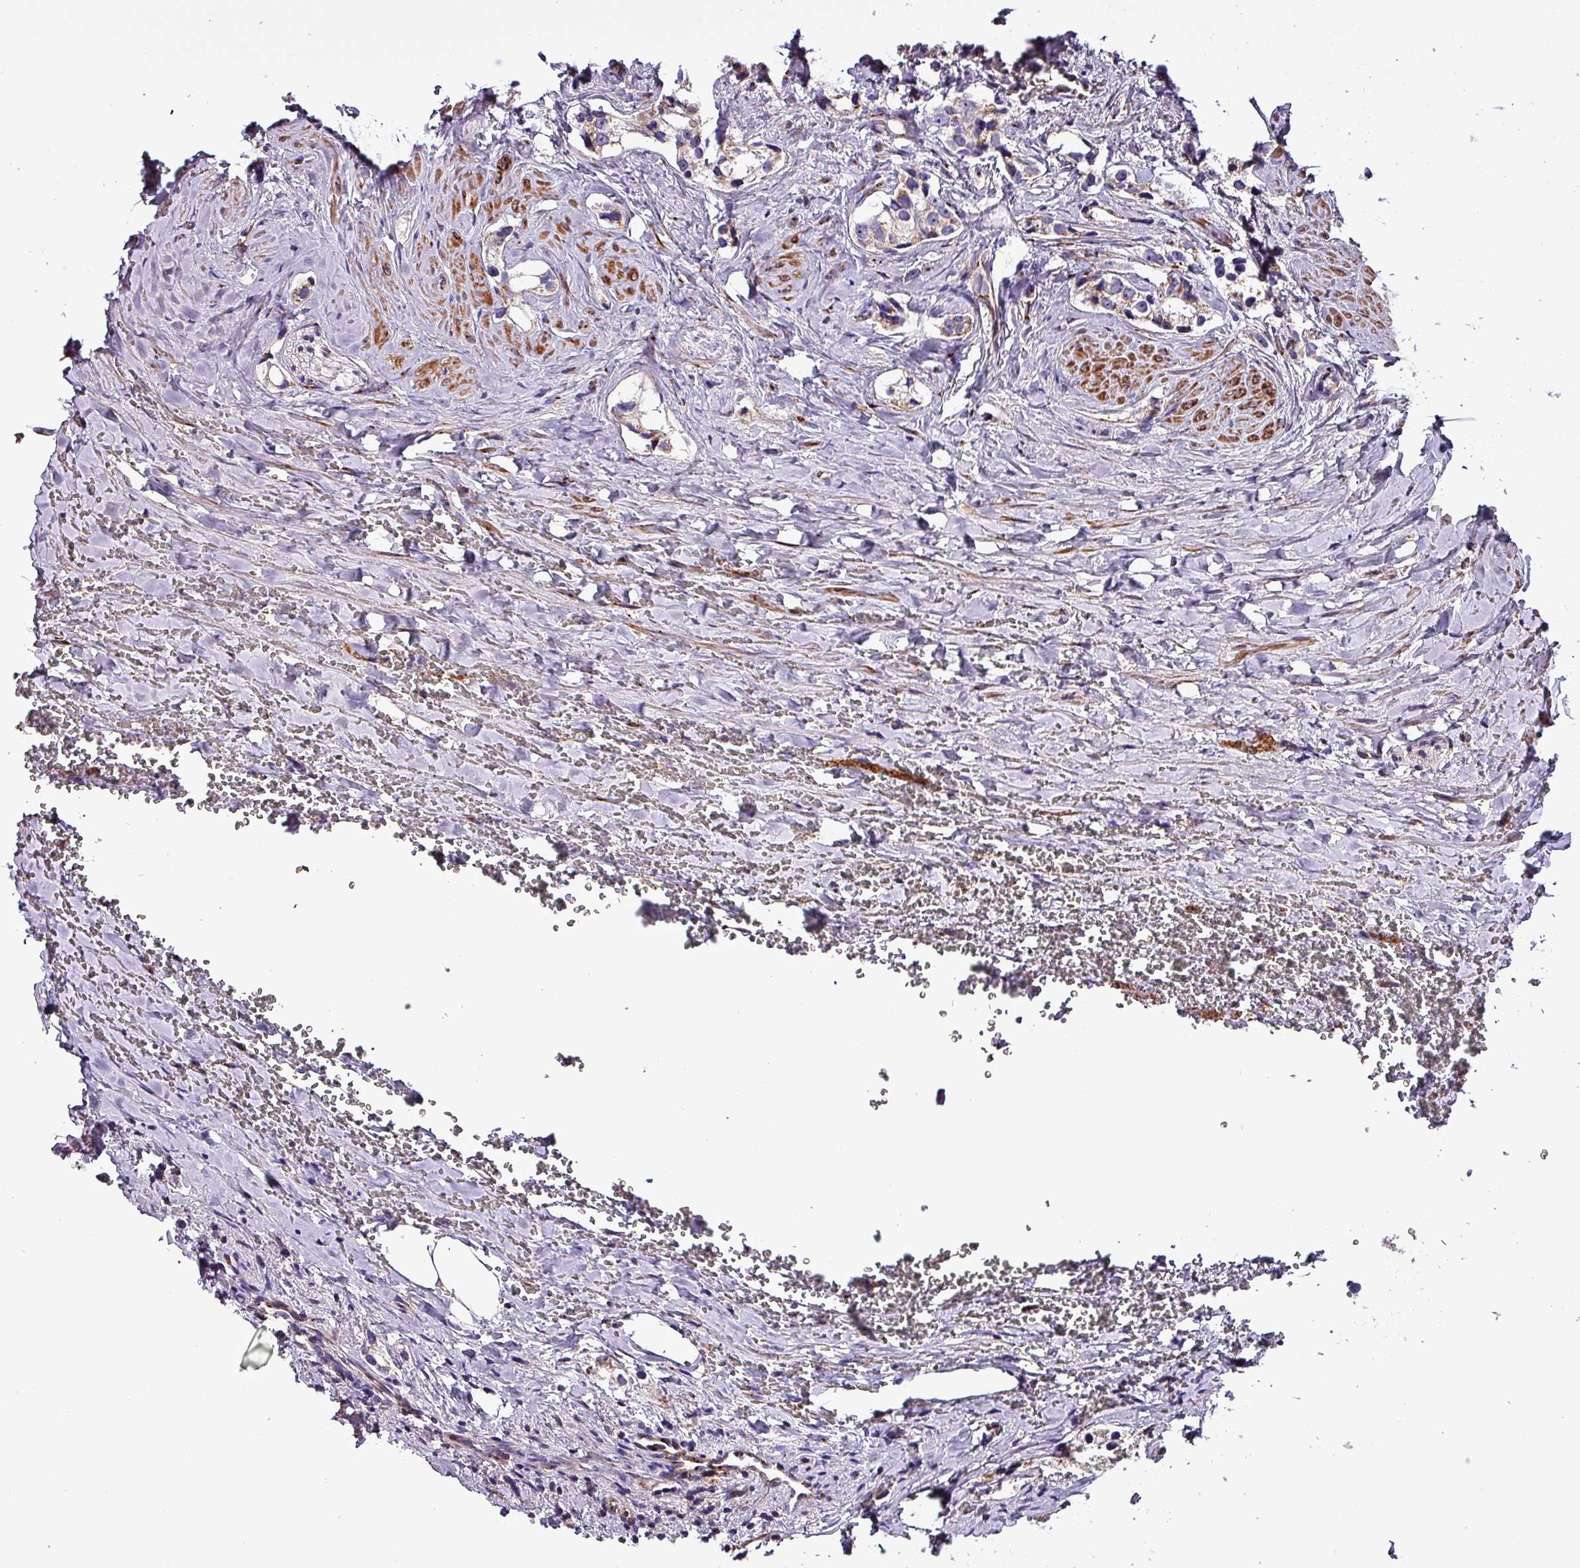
{"staining": {"intensity": "weak", "quantity": "<25%", "location": "cytoplasmic/membranous"}, "tissue": "prostate cancer", "cell_type": "Tumor cells", "image_type": "cancer", "snomed": [{"axis": "morphology", "description": "Adenocarcinoma, High grade"}, {"axis": "topography", "description": "Prostate"}], "caption": "Prostate cancer was stained to show a protein in brown. There is no significant staining in tumor cells. Nuclei are stained in blue.", "gene": "VAMP4", "patient": {"sex": "male", "age": 66}}